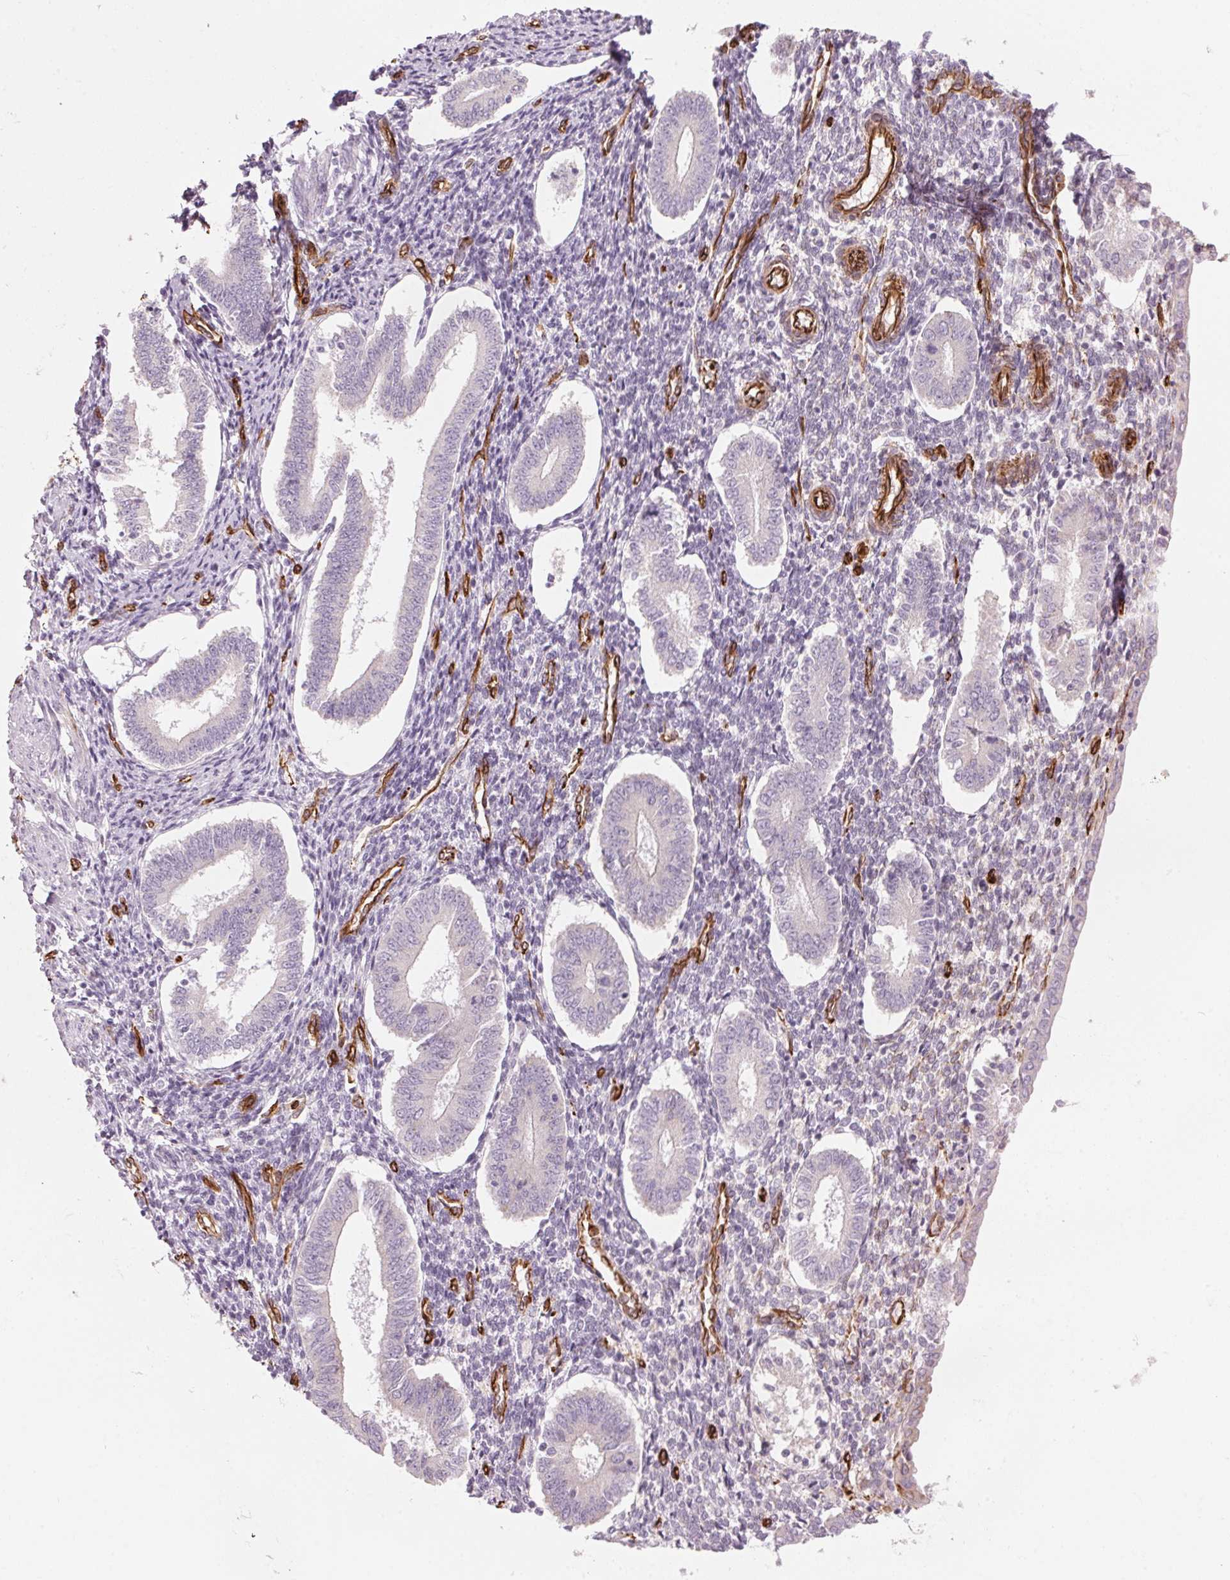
{"staining": {"intensity": "negative", "quantity": "none", "location": "none"}, "tissue": "endometrium", "cell_type": "Cells in endometrial stroma", "image_type": "normal", "snomed": [{"axis": "morphology", "description": "Normal tissue, NOS"}, {"axis": "topography", "description": "Endometrium"}], "caption": "Cells in endometrial stroma are negative for brown protein staining in unremarkable endometrium. Brightfield microscopy of IHC stained with DAB (3,3'-diaminobenzidine) (brown) and hematoxylin (blue), captured at high magnification.", "gene": "CLPS", "patient": {"sex": "female", "age": 40}}